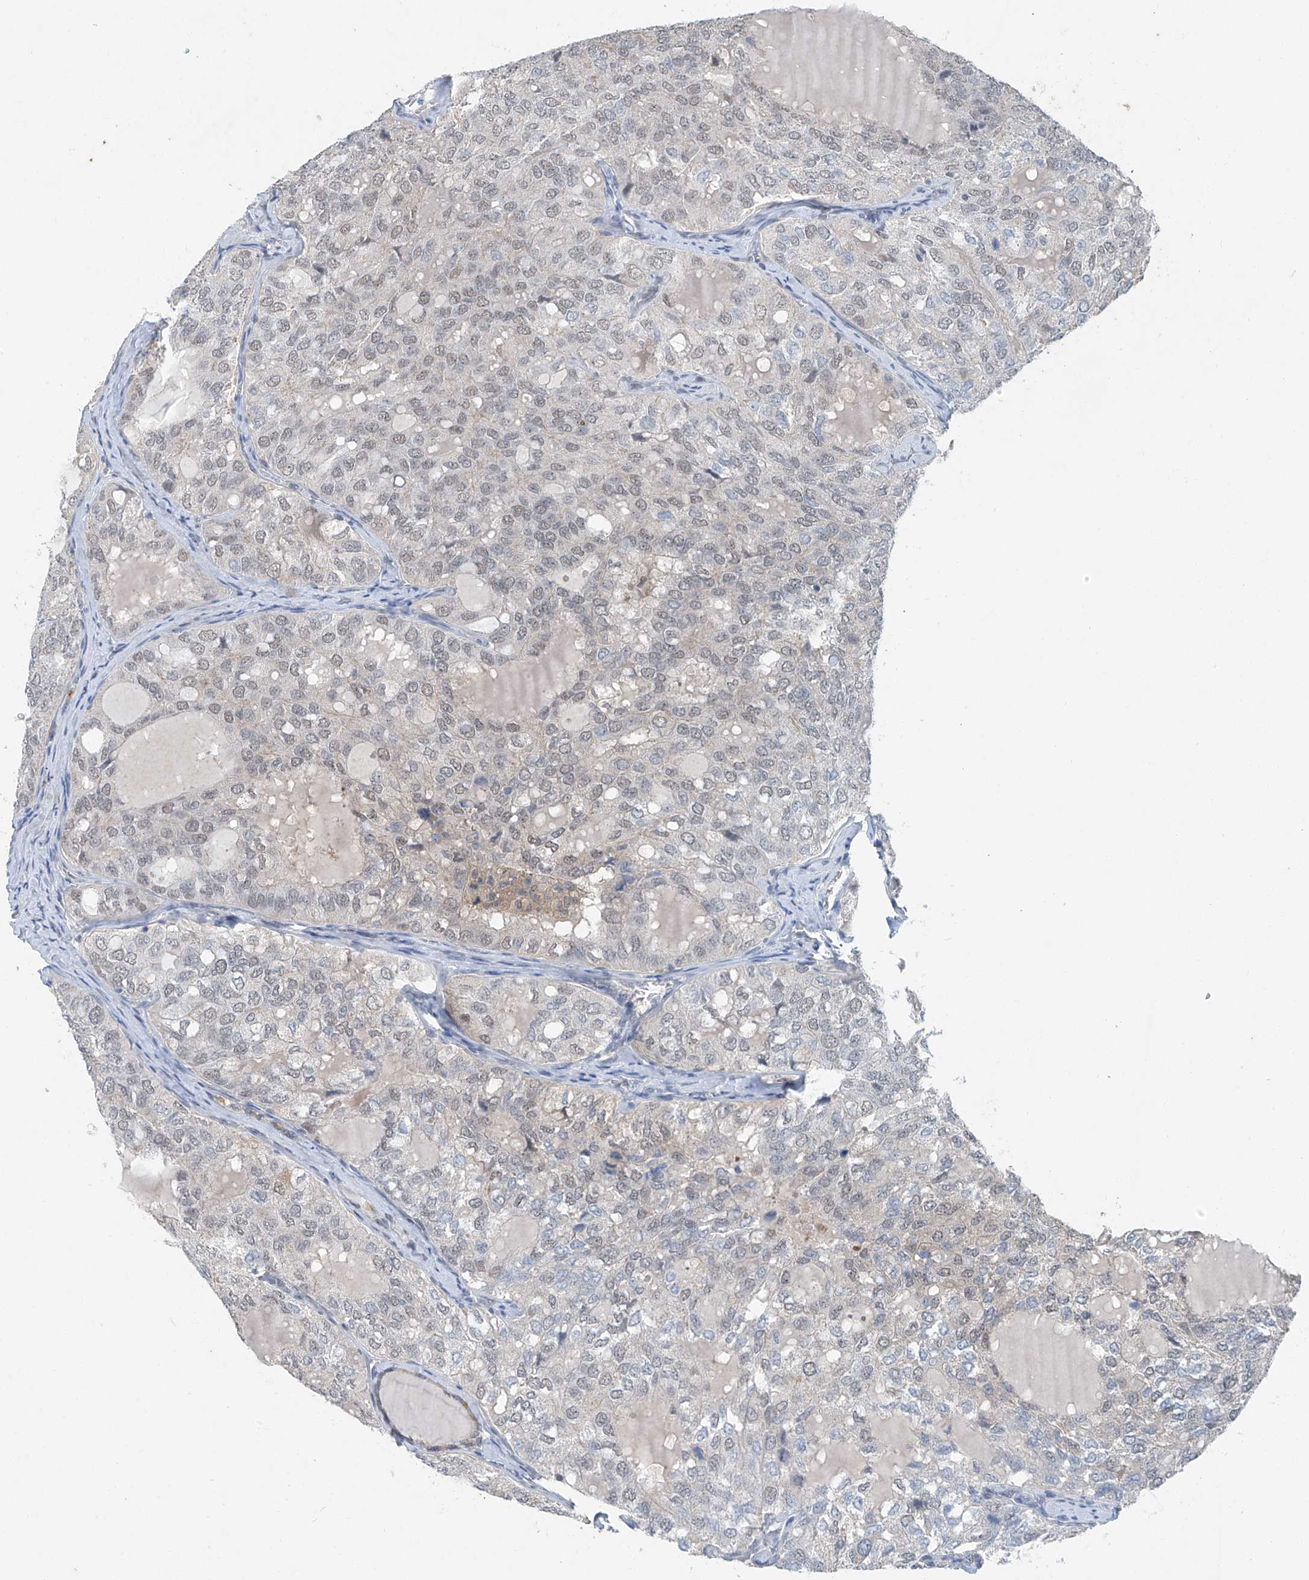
{"staining": {"intensity": "negative", "quantity": "none", "location": "none"}, "tissue": "thyroid cancer", "cell_type": "Tumor cells", "image_type": "cancer", "snomed": [{"axis": "morphology", "description": "Follicular adenoma carcinoma, NOS"}, {"axis": "topography", "description": "Thyroid gland"}], "caption": "Thyroid cancer stained for a protein using IHC demonstrates no positivity tumor cells.", "gene": "TAF8", "patient": {"sex": "male", "age": 75}}